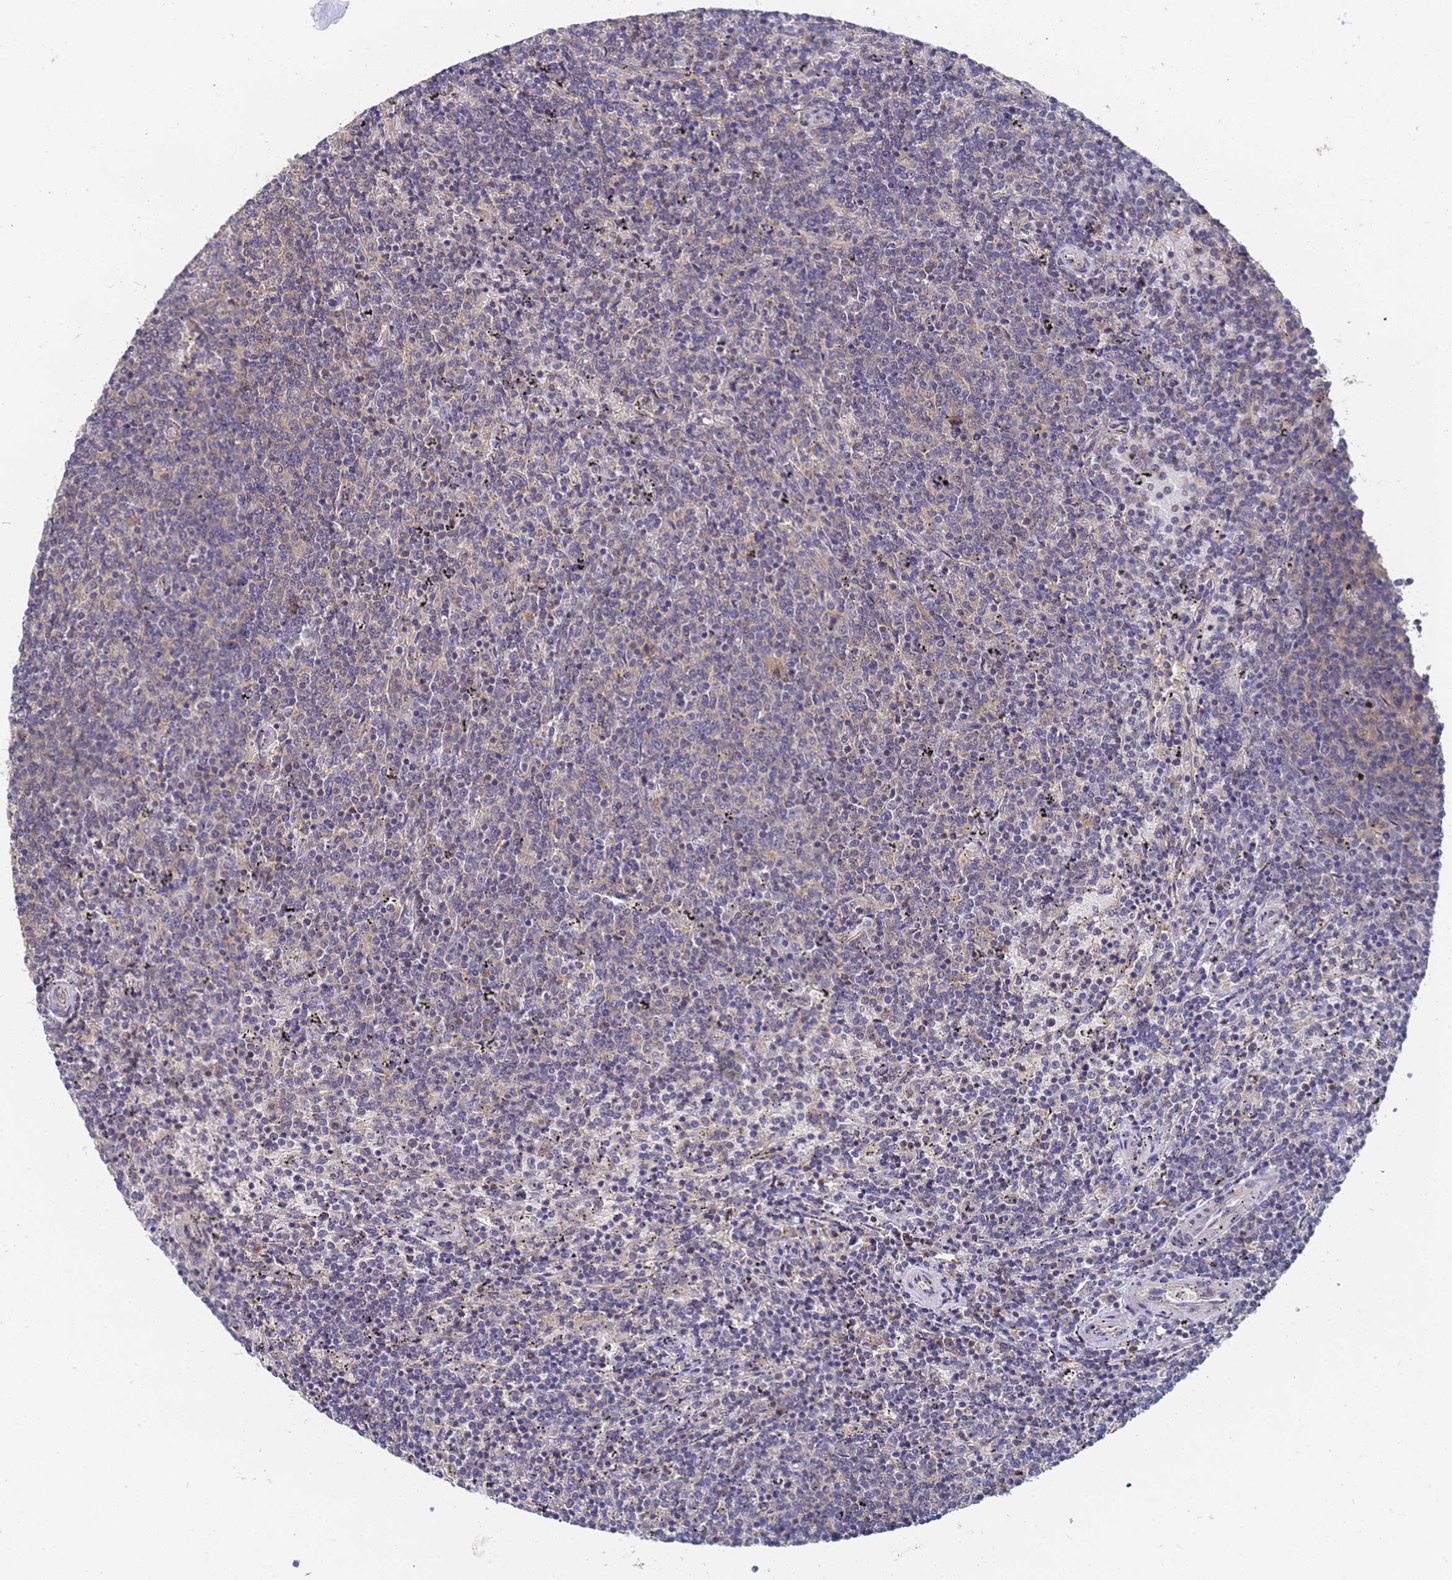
{"staining": {"intensity": "negative", "quantity": "none", "location": "none"}, "tissue": "lymphoma", "cell_type": "Tumor cells", "image_type": "cancer", "snomed": [{"axis": "morphology", "description": "Malignant lymphoma, non-Hodgkin's type, Low grade"}, {"axis": "topography", "description": "Spleen"}], "caption": "A high-resolution histopathology image shows IHC staining of low-grade malignant lymphoma, non-Hodgkin's type, which reveals no significant expression in tumor cells.", "gene": "ALS2CL", "patient": {"sex": "female", "age": 50}}